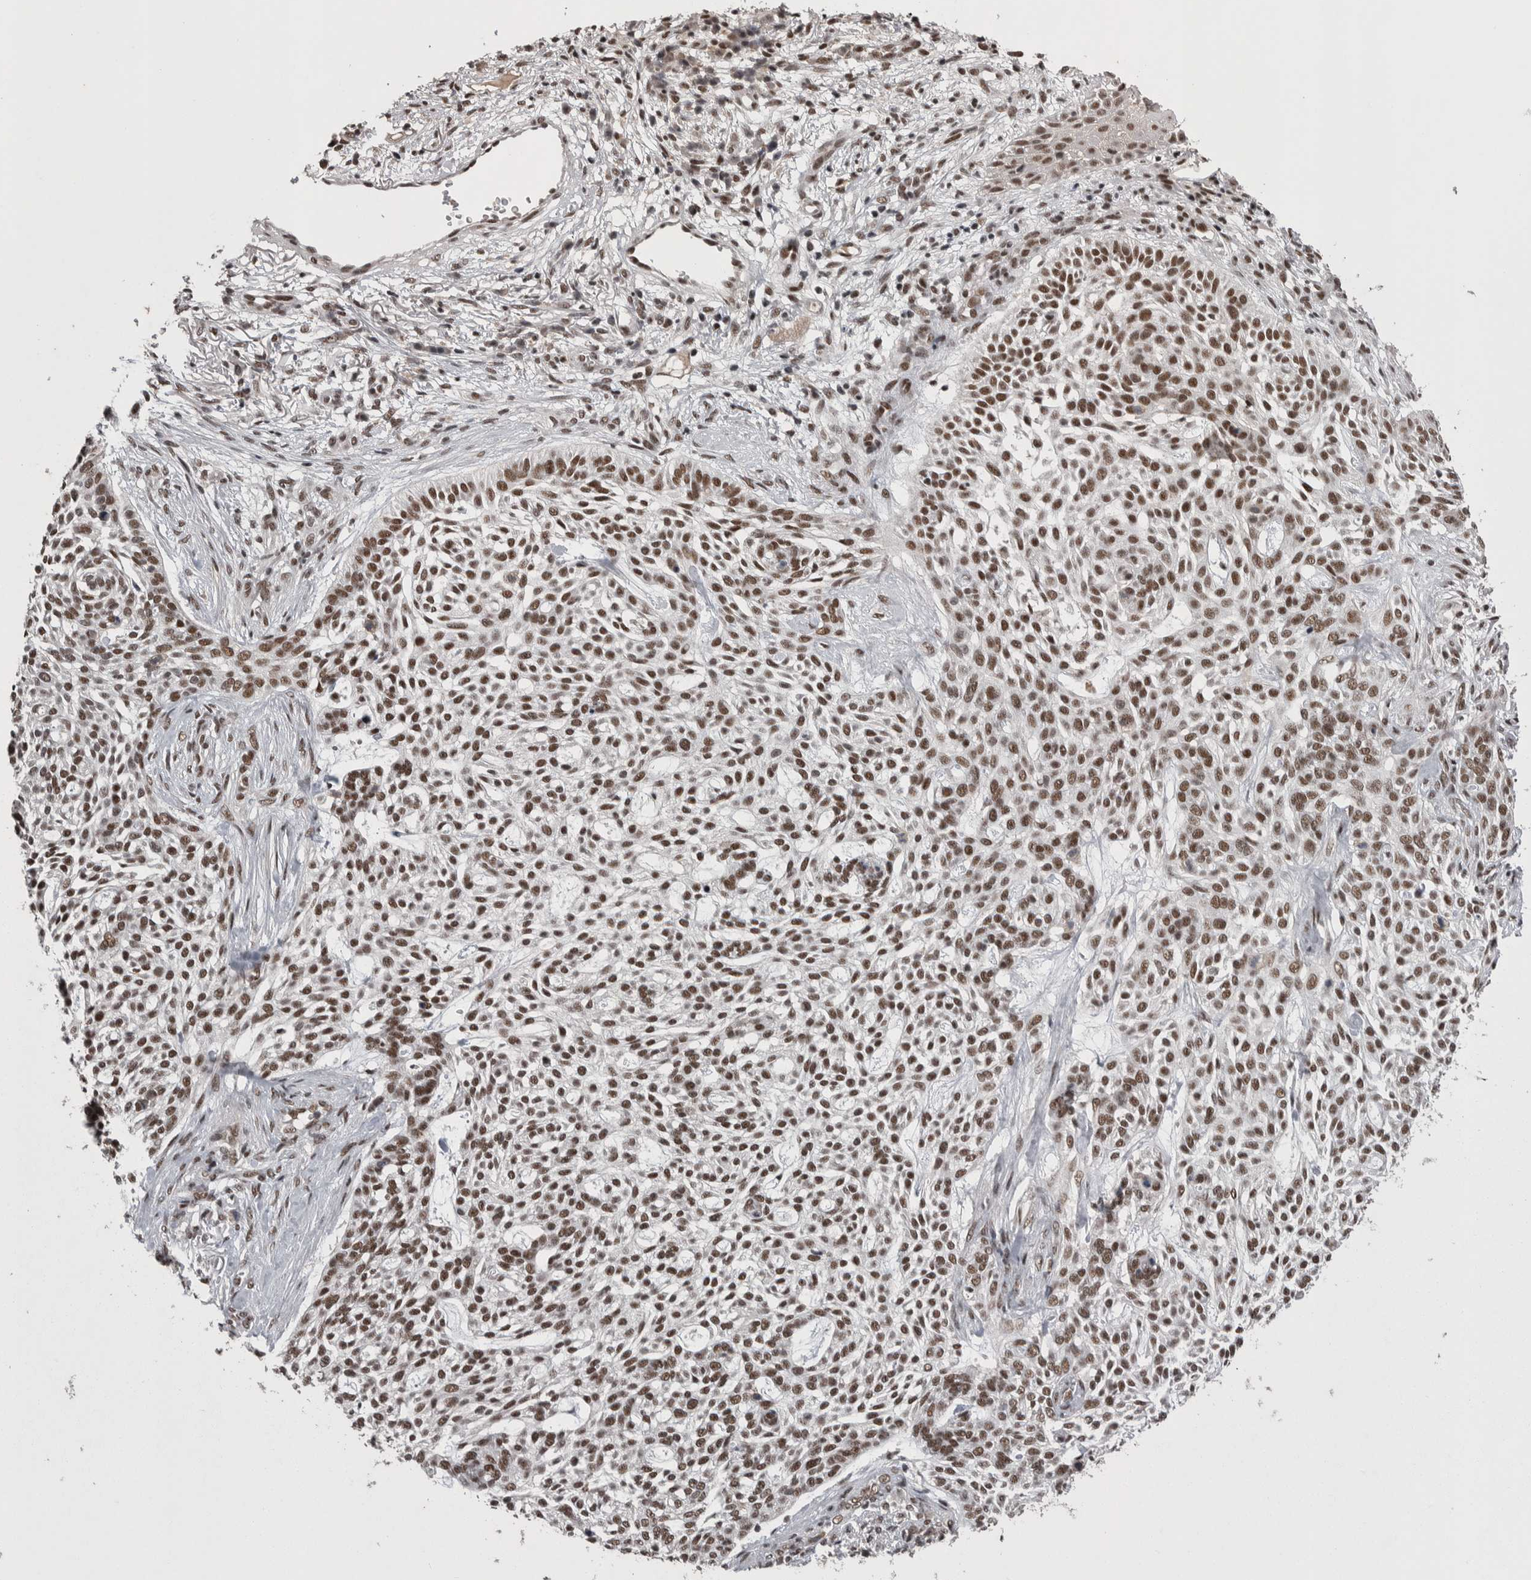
{"staining": {"intensity": "moderate", "quantity": ">75%", "location": "nuclear"}, "tissue": "skin cancer", "cell_type": "Tumor cells", "image_type": "cancer", "snomed": [{"axis": "morphology", "description": "Basal cell carcinoma"}, {"axis": "topography", "description": "Skin"}], "caption": "Basal cell carcinoma (skin) stained with immunohistochemistry displays moderate nuclear expression in about >75% of tumor cells.", "gene": "DMTF1", "patient": {"sex": "female", "age": 64}}